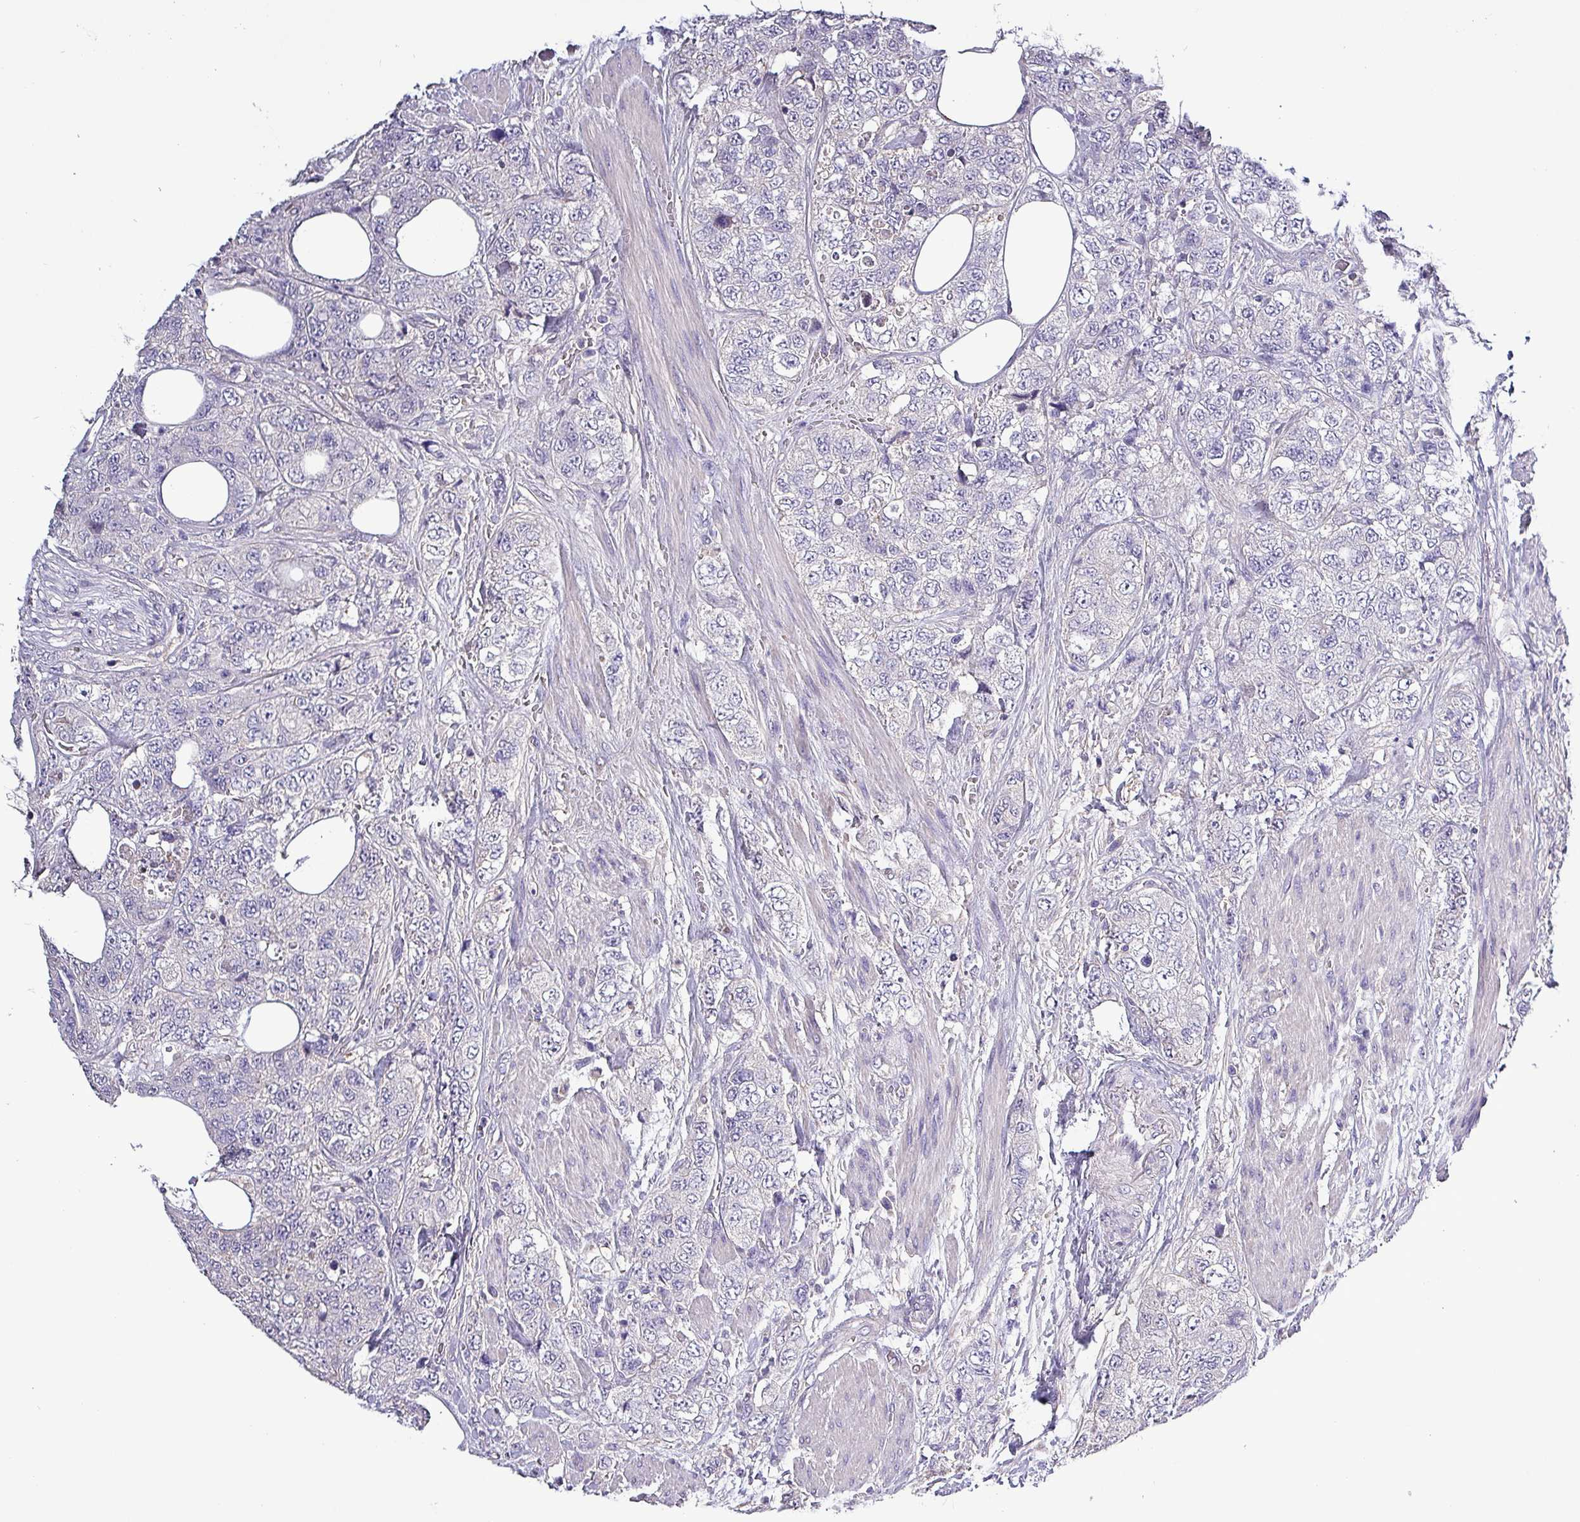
{"staining": {"intensity": "negative", "quantity": "none", "location": "none"}, "tissue": "urothelial cancer", "cell_type": "Tumor cells", "image_type": "cancer", "snomed": [{"axis": "morphology", "description": "Urothelial carcinoma, High grade"}, {"axis": "topography", "description": "Urinary bladder"}], "caption": "Tumor cells show no significant staining in urothelial cancer.", "gene": "HTRA4", "patient": {"sex": "female", "age": 78}}